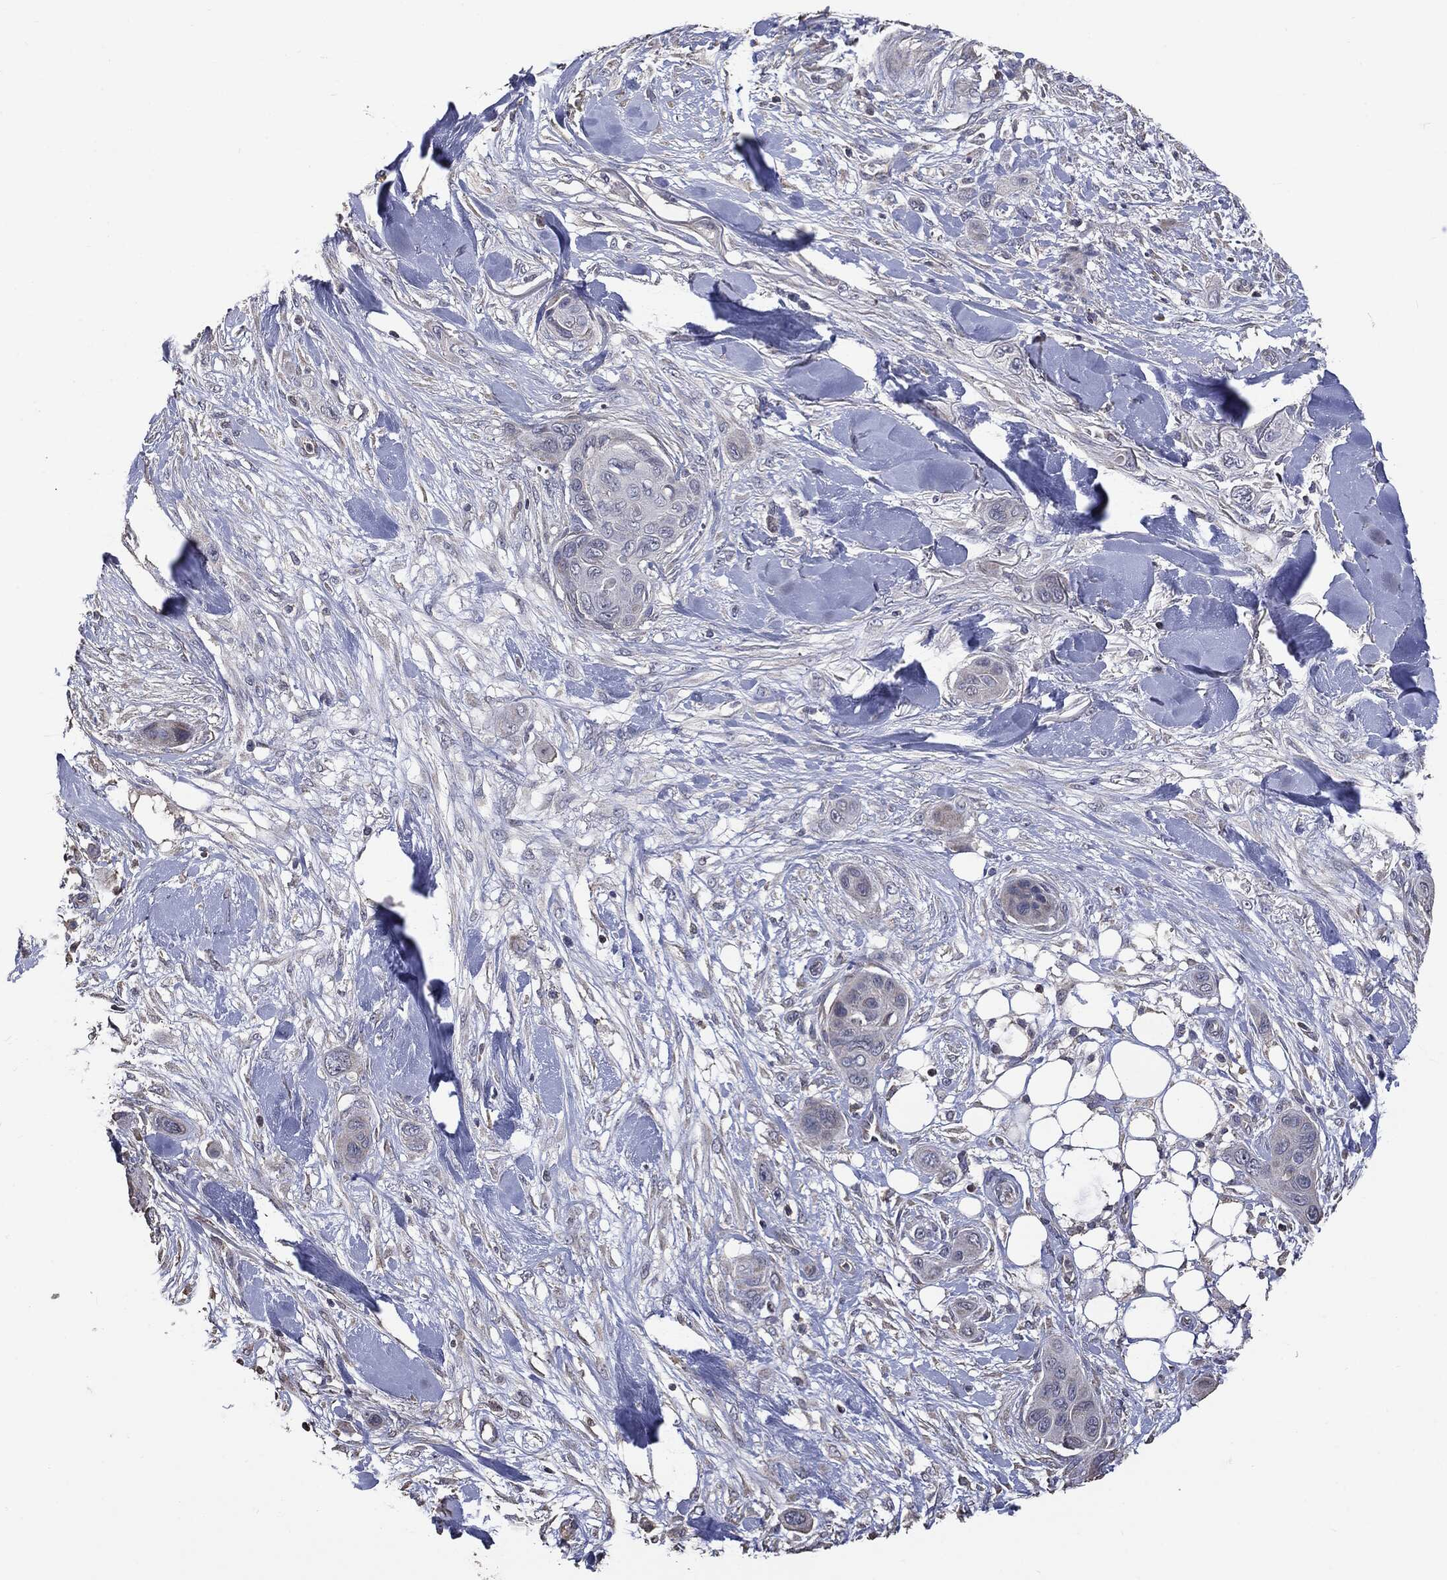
{"staining": {"intensity": "negative", "quantity": "none", "location": "none"}, "tissue": "skin cancer", "cell_type": "Tumor cells", "image_type": "cancer", "snomed": [{"axis": "morphology", "description": "Squamous cell carcinoma, NOS"}, {"axis": "topography", "description": "Skin"}], "caption": "Immunohistochemistry photomicrograph of skin cancer (squamous cell carcinoma) stained for a protein (brown), which reveals no expression in tumor cells.", "gene": "MTOR", "patient": {"sex": "male", "age": 78}}